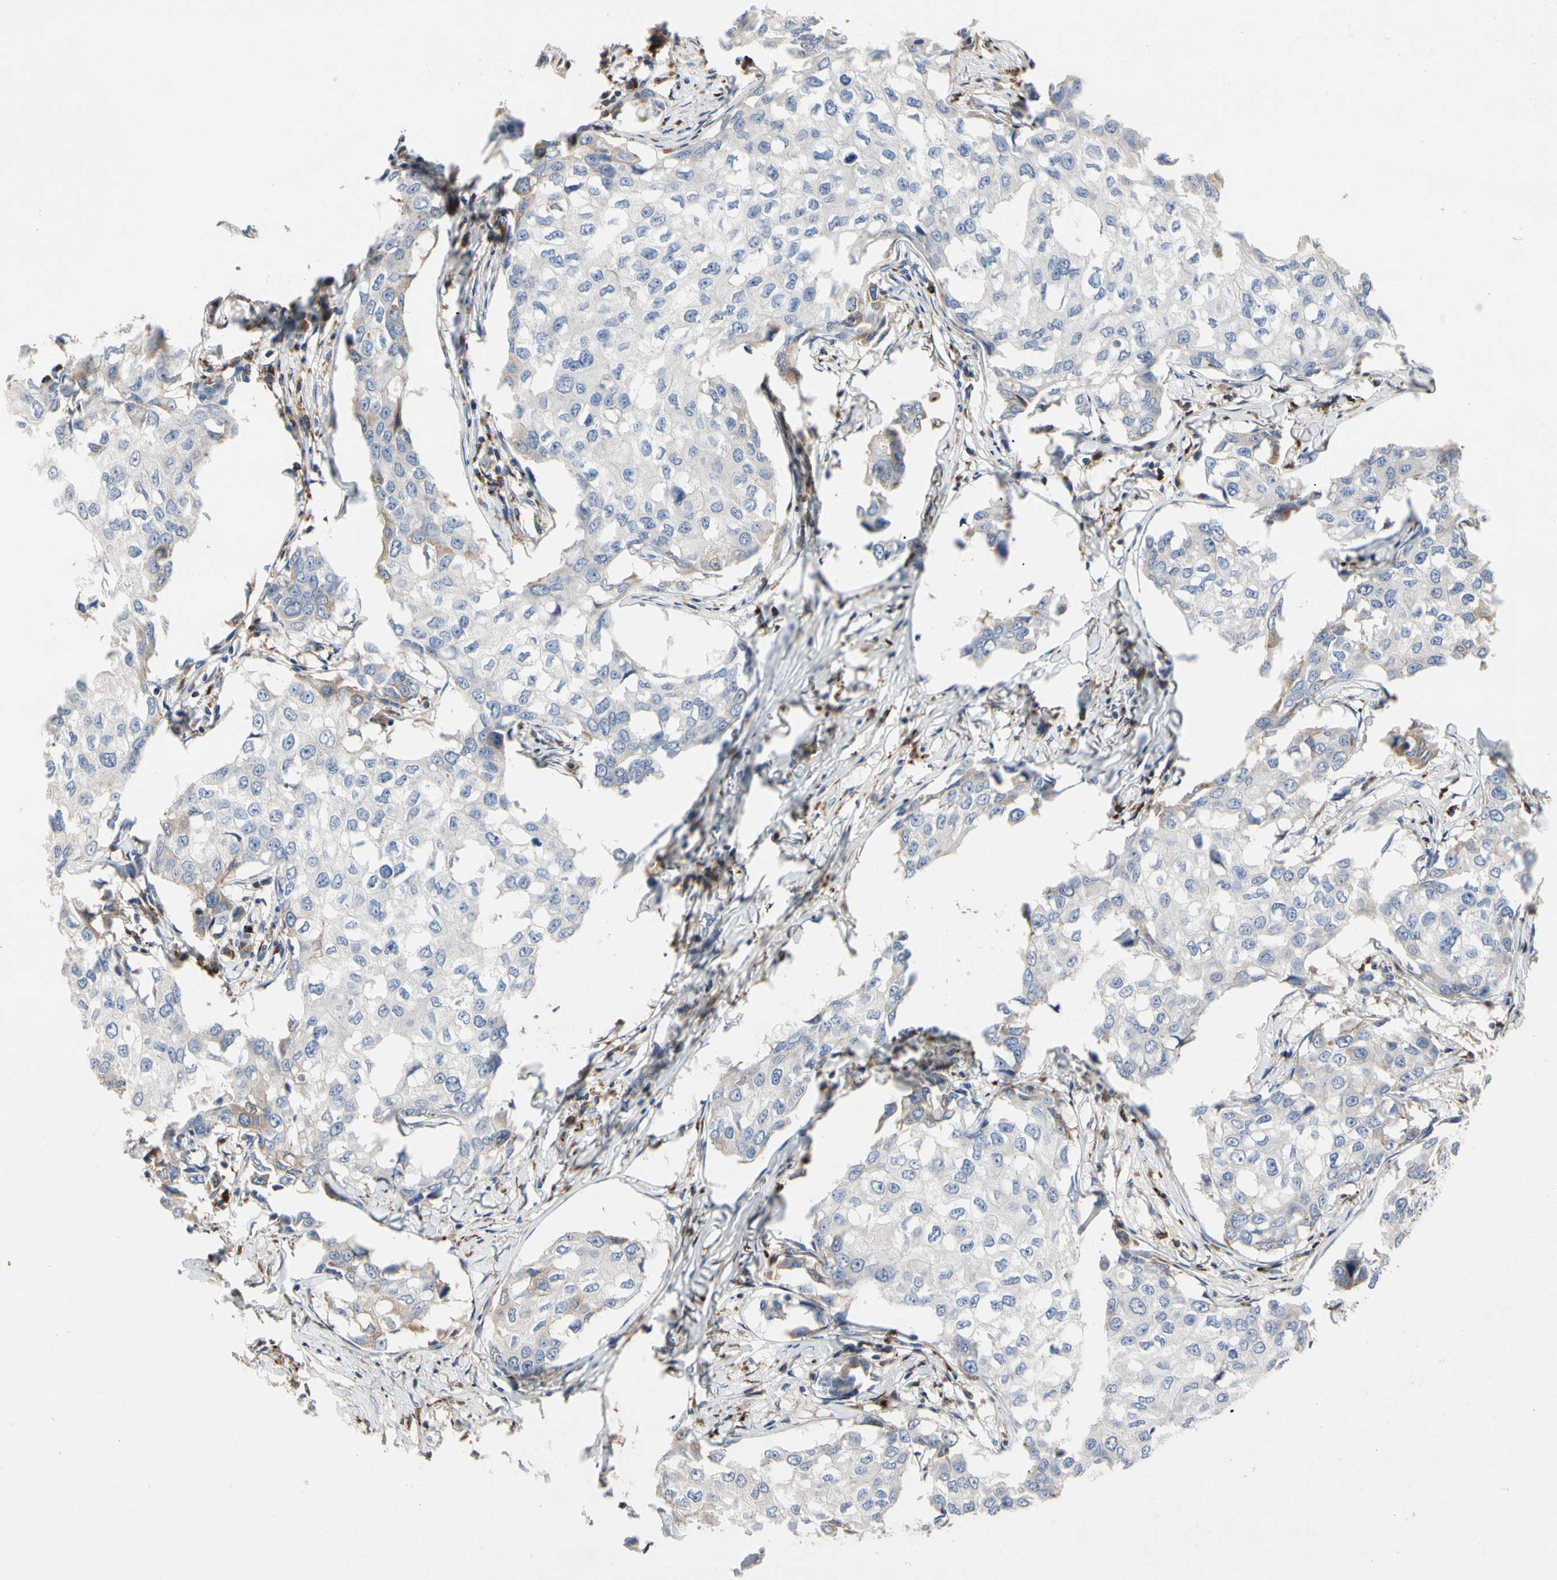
{"staining": {"intensity": "weak", "quantity": "<25%", "location": "cytoplasmic/membranous"}, "tissue": "breast cancer", "cell_type": "Tumor cells", "image_type": "cancer", "snomed": [{"axis": "morphology", "description": "Duct carcinoma"}, {"axis": "topography", "description": "Breast"}], "caption": "Breast invasive ductal carcinoma was stained to show a protein in brown. There is no significant staining in tumor cells.", "gene": "ADA2", "patient": {"sex": "female", "age": 27}}